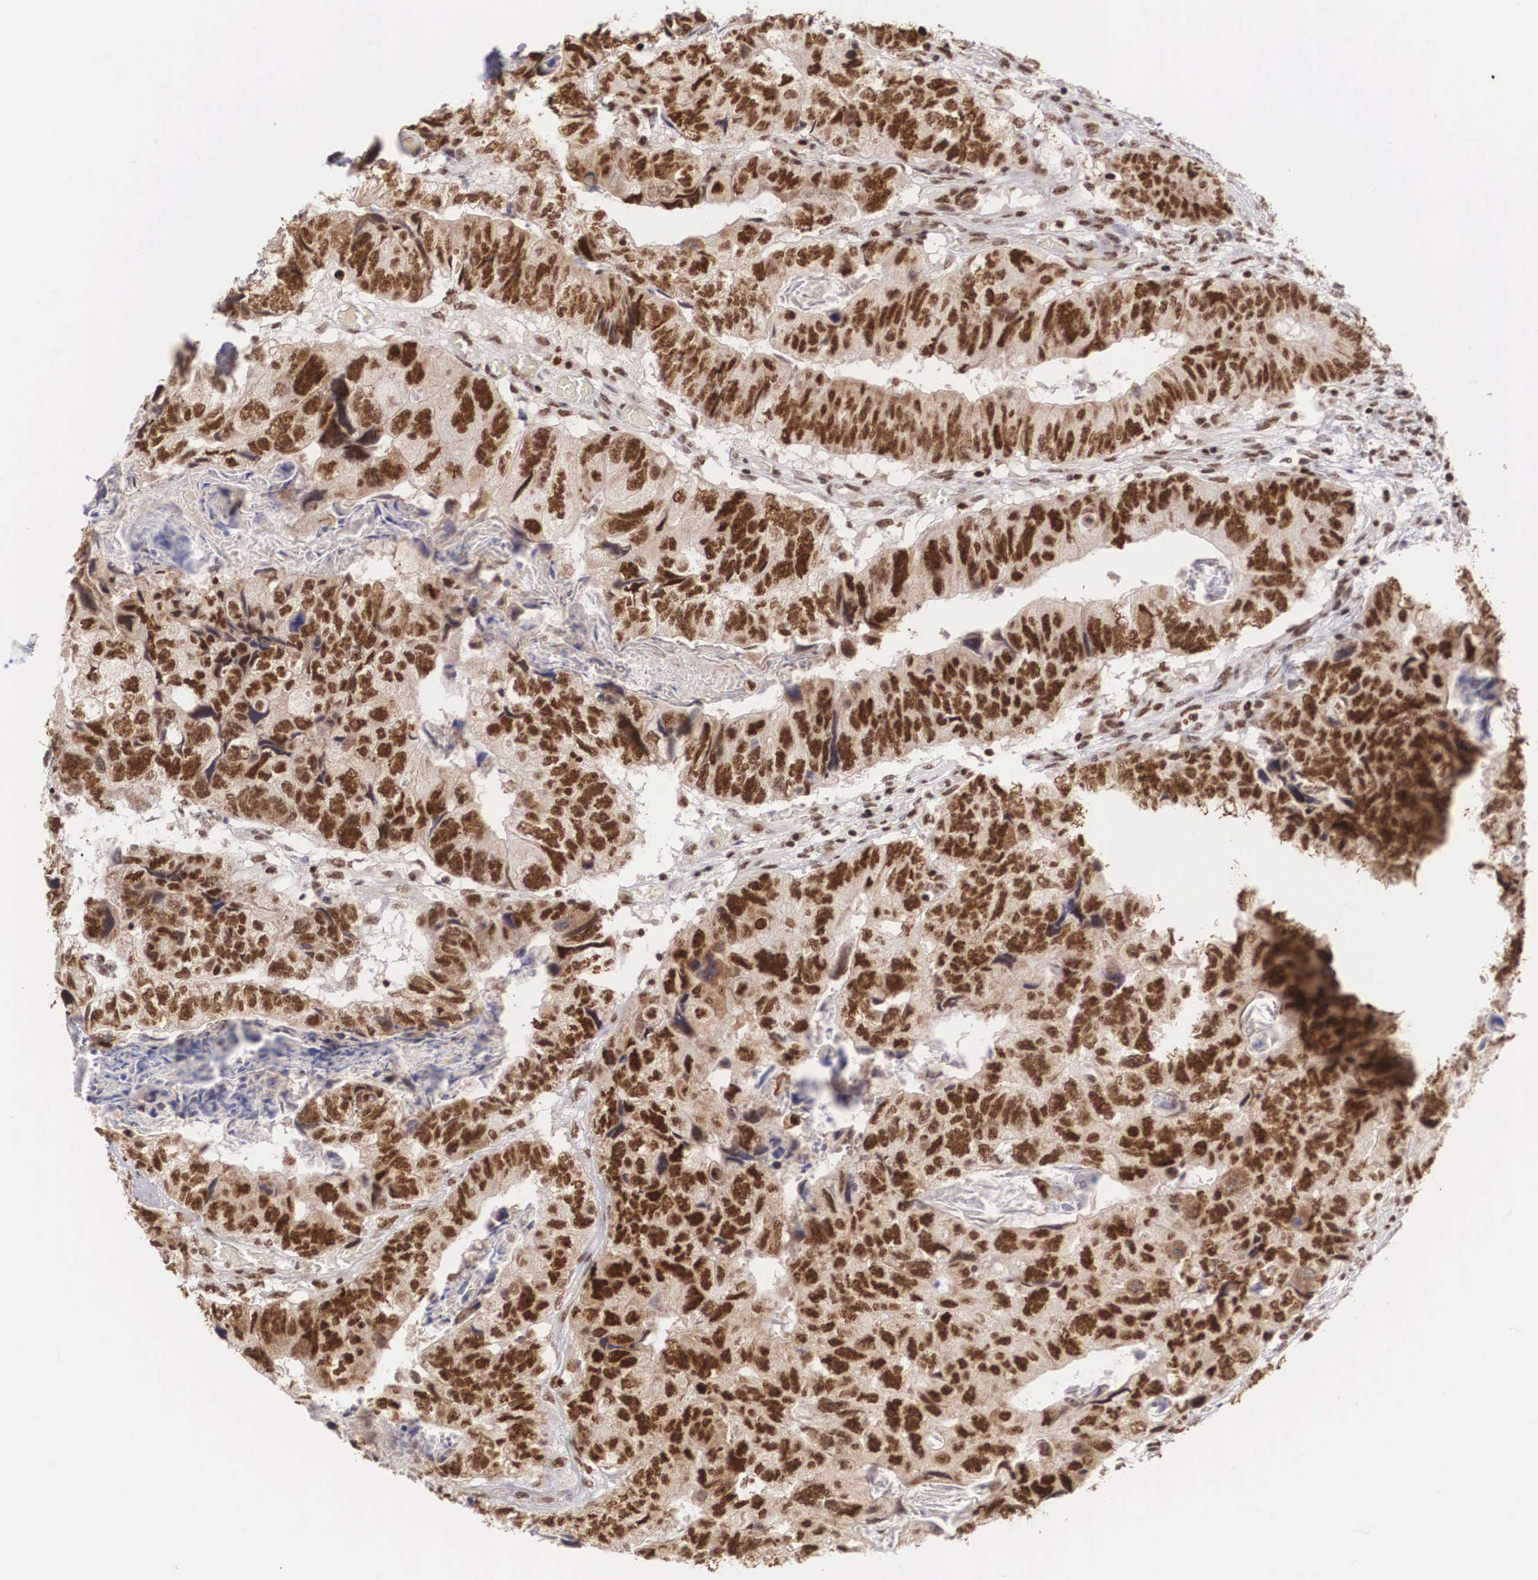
{"staining": {"intensity": "strong", "quantity": ">75%", "location": "nuclear"}, "tissue": "colorectal cancer", "cell_type": "Tumor cells", "image_type": "cancer", "snomed": [{"axis": "morphology", "description": "Adenocarcinoma, NOS"}, {"axis": "topography", "description": "Rectum"}], "caption": "Brown immunohistochemical staining in human colorectal cancer shows strong nuclear positivity in approximately >75% of tumor cells.", "gene": "HTATSF1", "patient": {"sex": "female", "age": 82}}